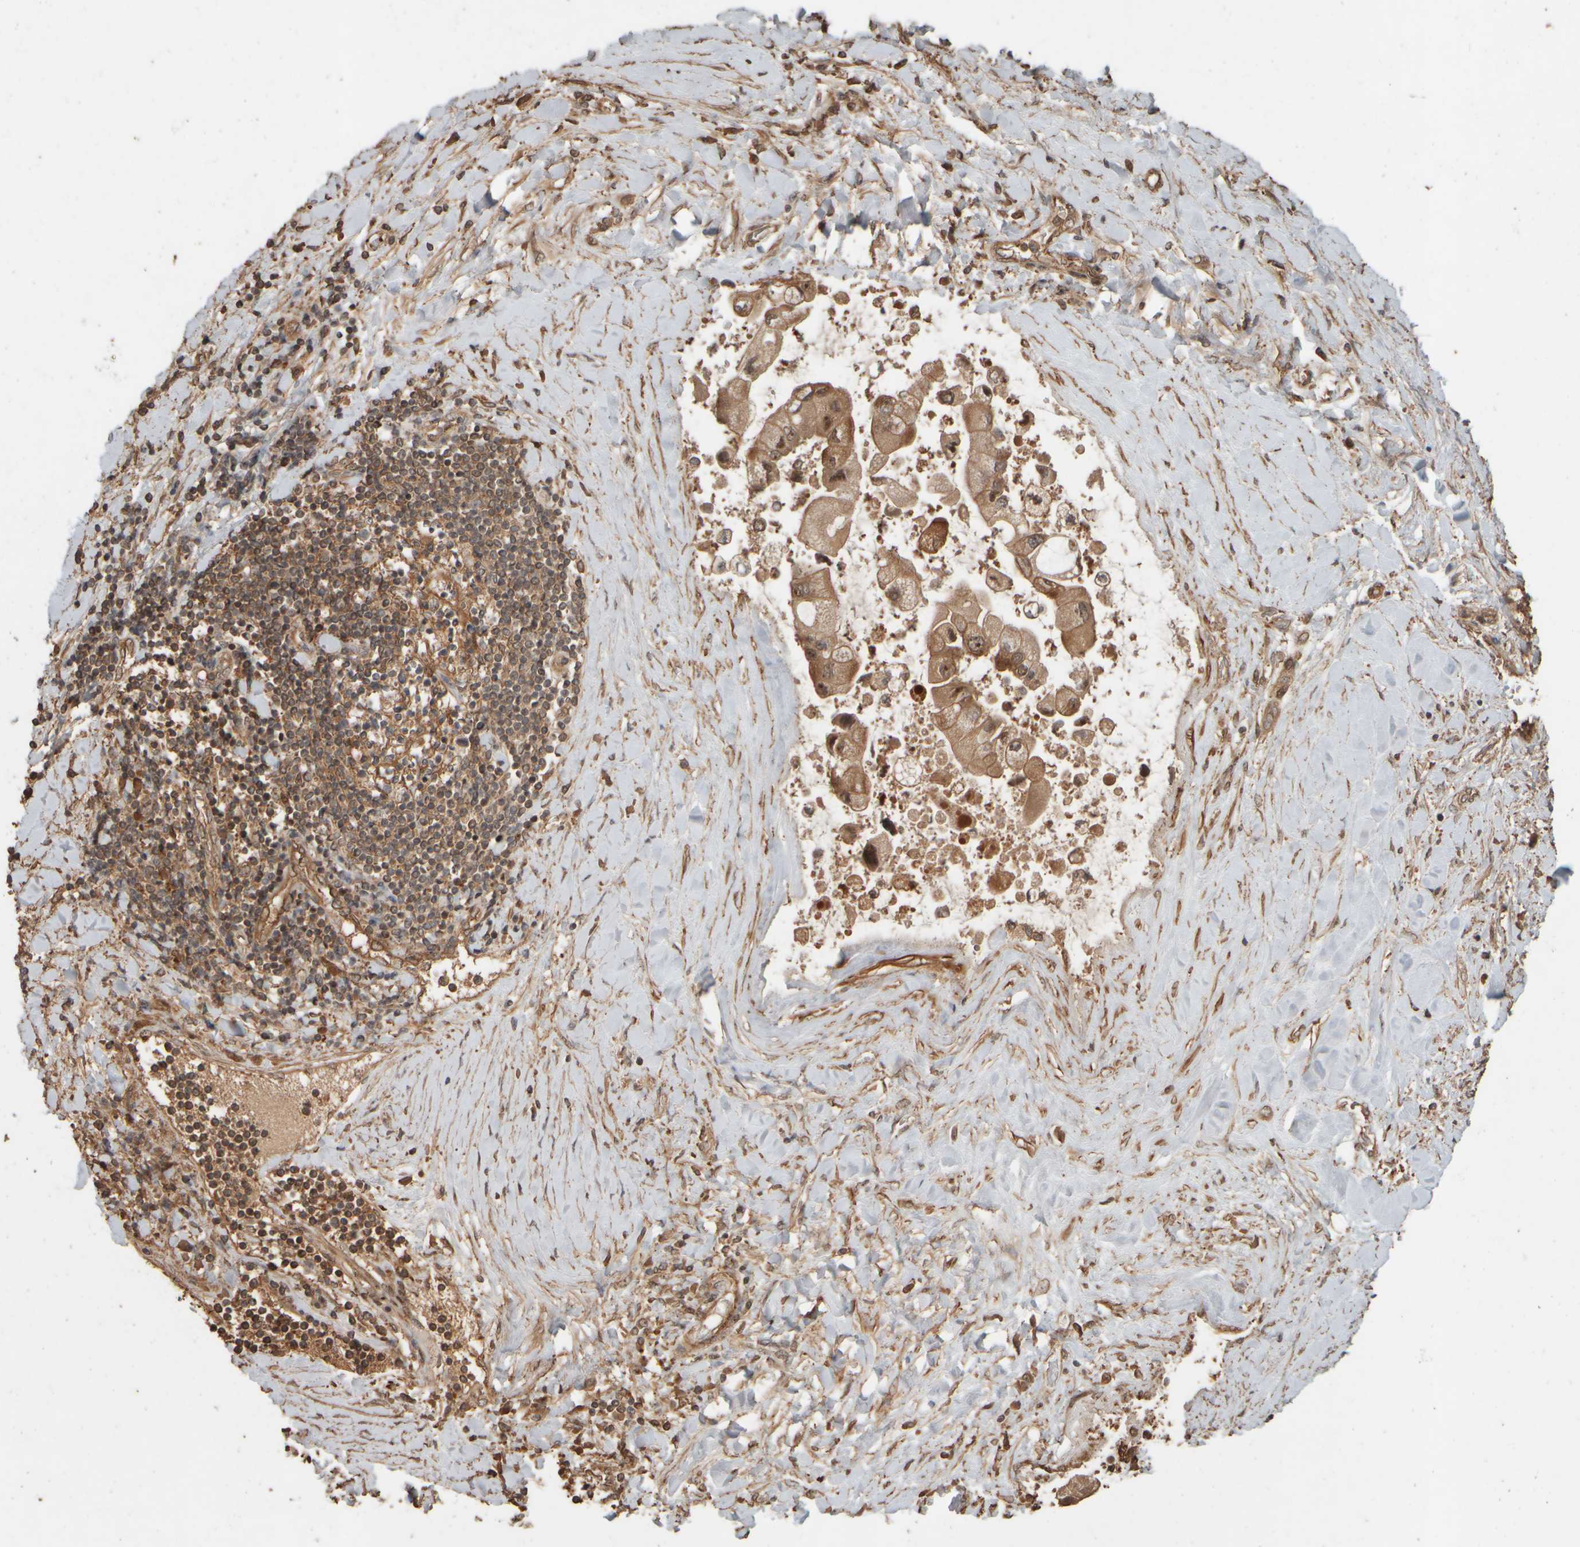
{"staining": {"intensity": "moderate", "quantity": ">75%", "location": "cytoplasmic/membranous,nuclear"}, "tissue": "liver cancer", "cell_type": "Tumor cells", "image_type": "cancer", "snomed": [{"axis": "morphology", "description": "Cholangiocarcinoma"}, {"axis": "topography", "description": "Liver"}], "caption": "Human cholangiocarcinoma (liver) stained with a protein marker demonstrates moderate staining in tumor cells.", "gene": "SPHK1", "patient": {"sex": "male", "age": 50}}